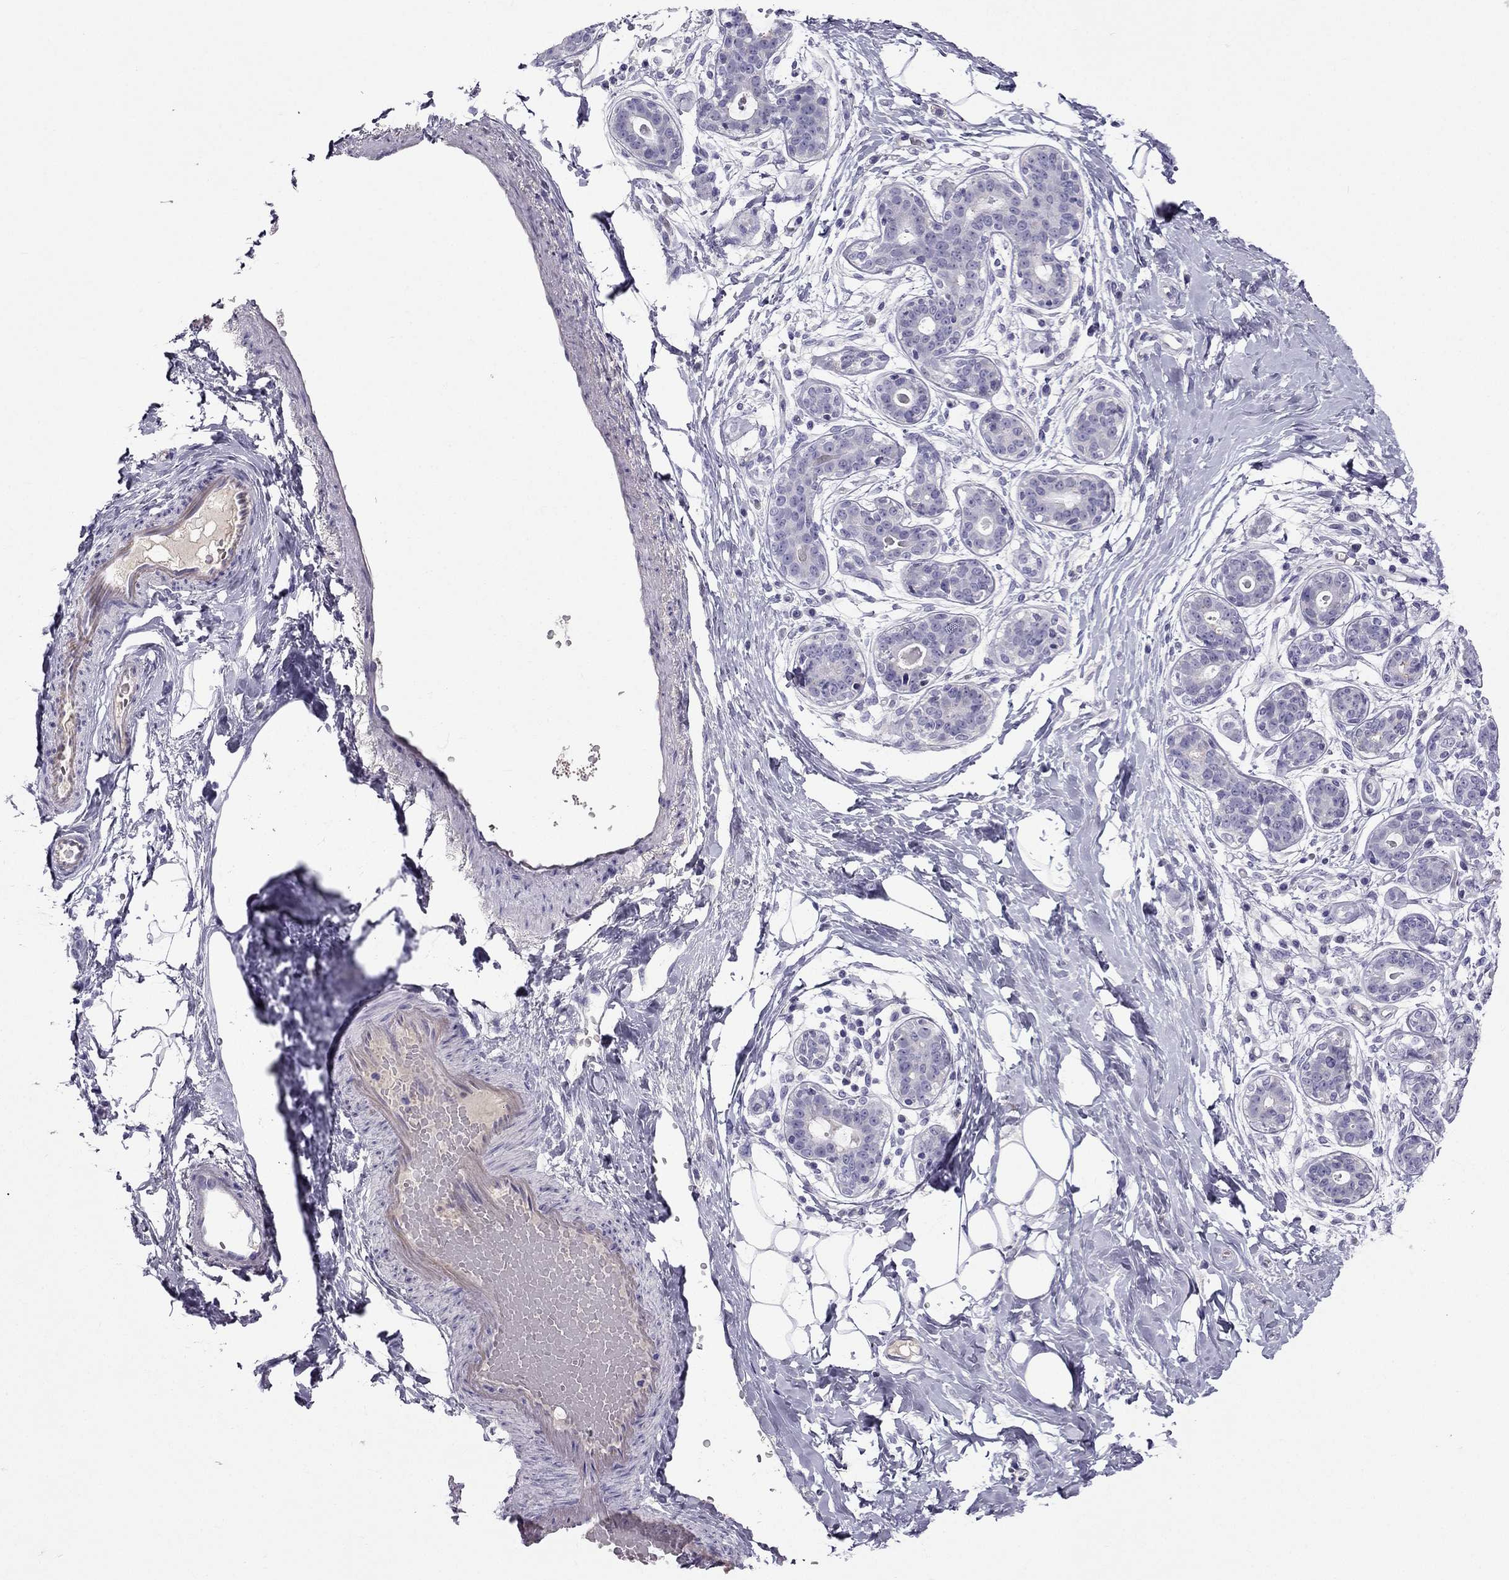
{"staining": {"intensity": "negative", "quantity": "none", "location": "none"}, "tissue": "breast", "cell_type": "Adipocytes", "image_type": "normal", "snomed": [{"axis": "morphology", "description": "Normal tissue, NOS"}, {"axis": "topography", "description": "Skin"}, {"axis": "topography", "description": "Breast"}], "caption": "Breast was stained to show a protein in brown. There is no significant expression in adipocytes. (Immunohistochemistry, brightfield microscopy, high magnification).", "gene": "STOML3", "patient": {"sex": "female", "age": 43}}